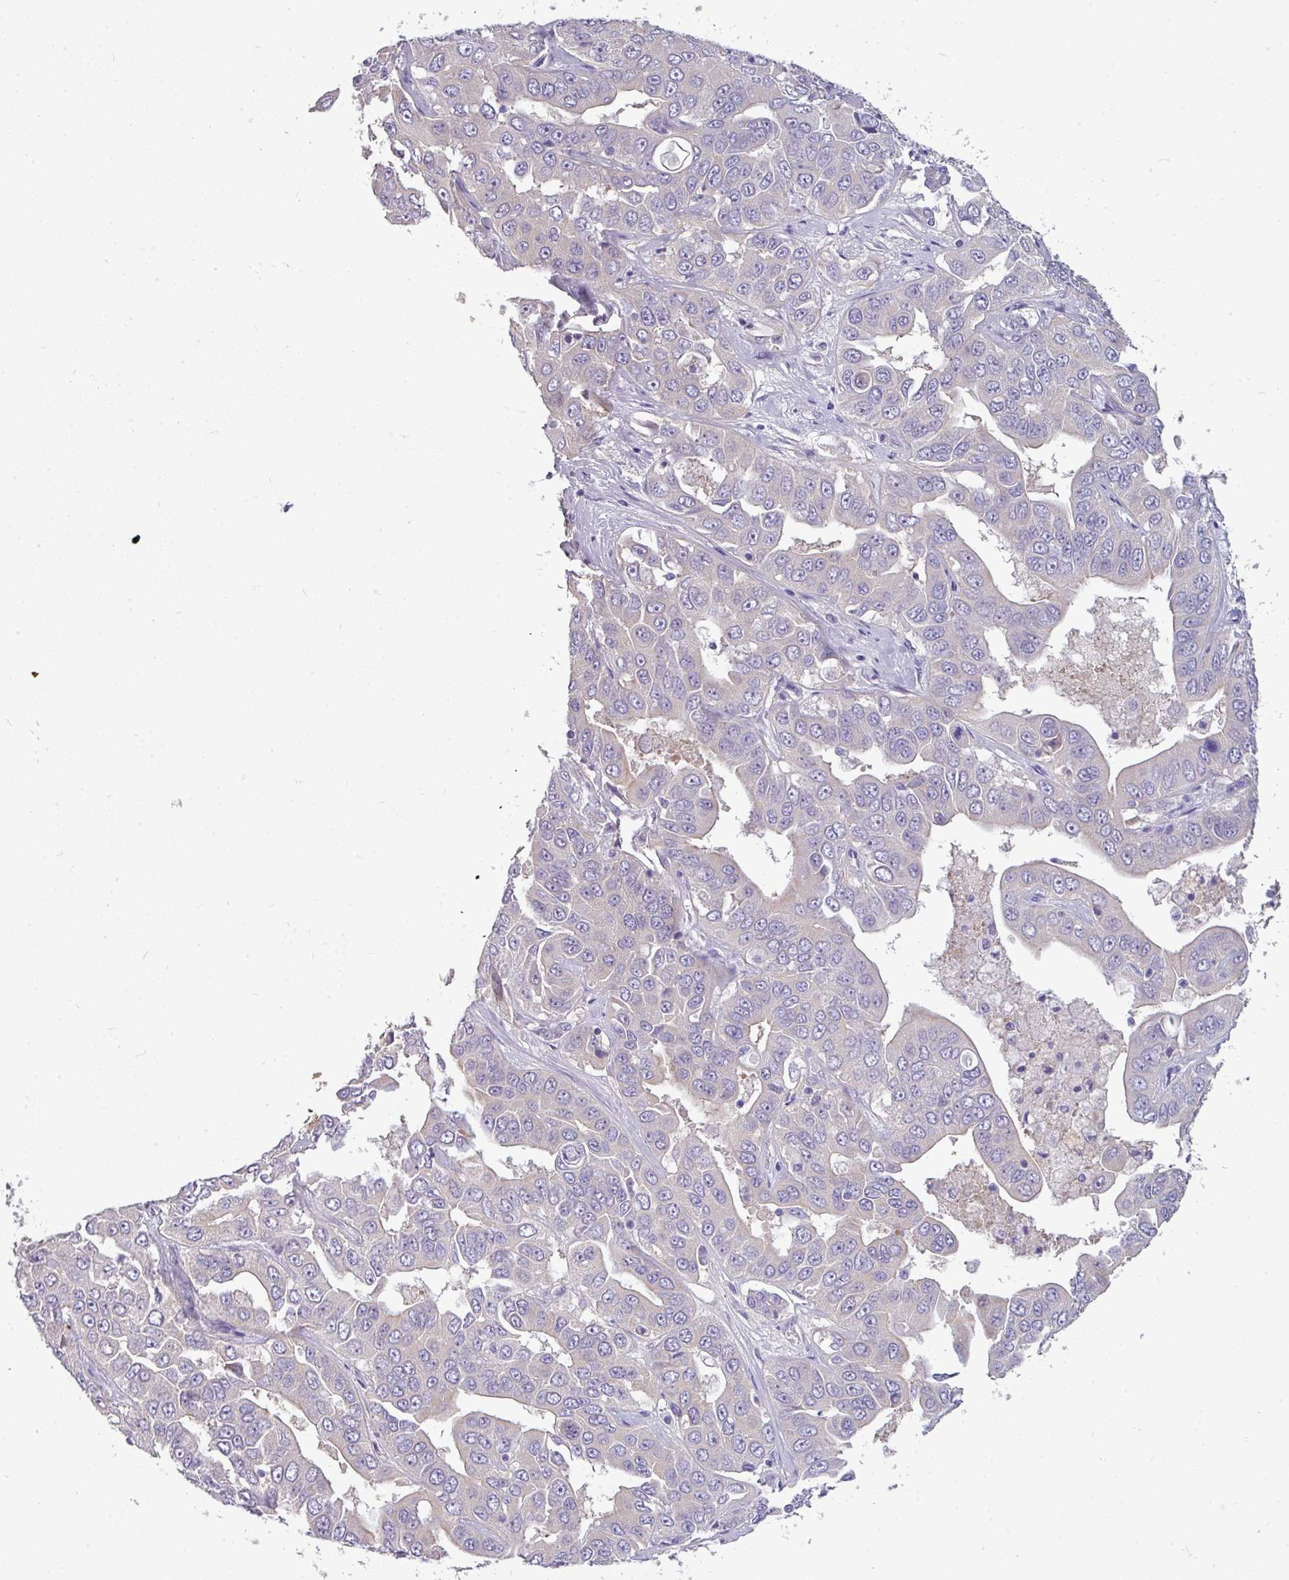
{"staining": {"intensity": "negative", "quantity": "none", "location": "none"}, "tissue": "liver cancer", "cell_type": "Tumor cells", "image_type": "cancer", "snomed": [{"axis": "morphology", "description": "Cholangiocarcinoma"}, {"axis": "topography", "description": "Liver"}], "caption": "An immunohistochemistry micrograph of liver cancer is shown. There is no staining in tumor cells of liver cancer. (DAB IHC, high magnification).", "gene": "DNAAF9", "patient": {"sex": "female", "age": 52}}